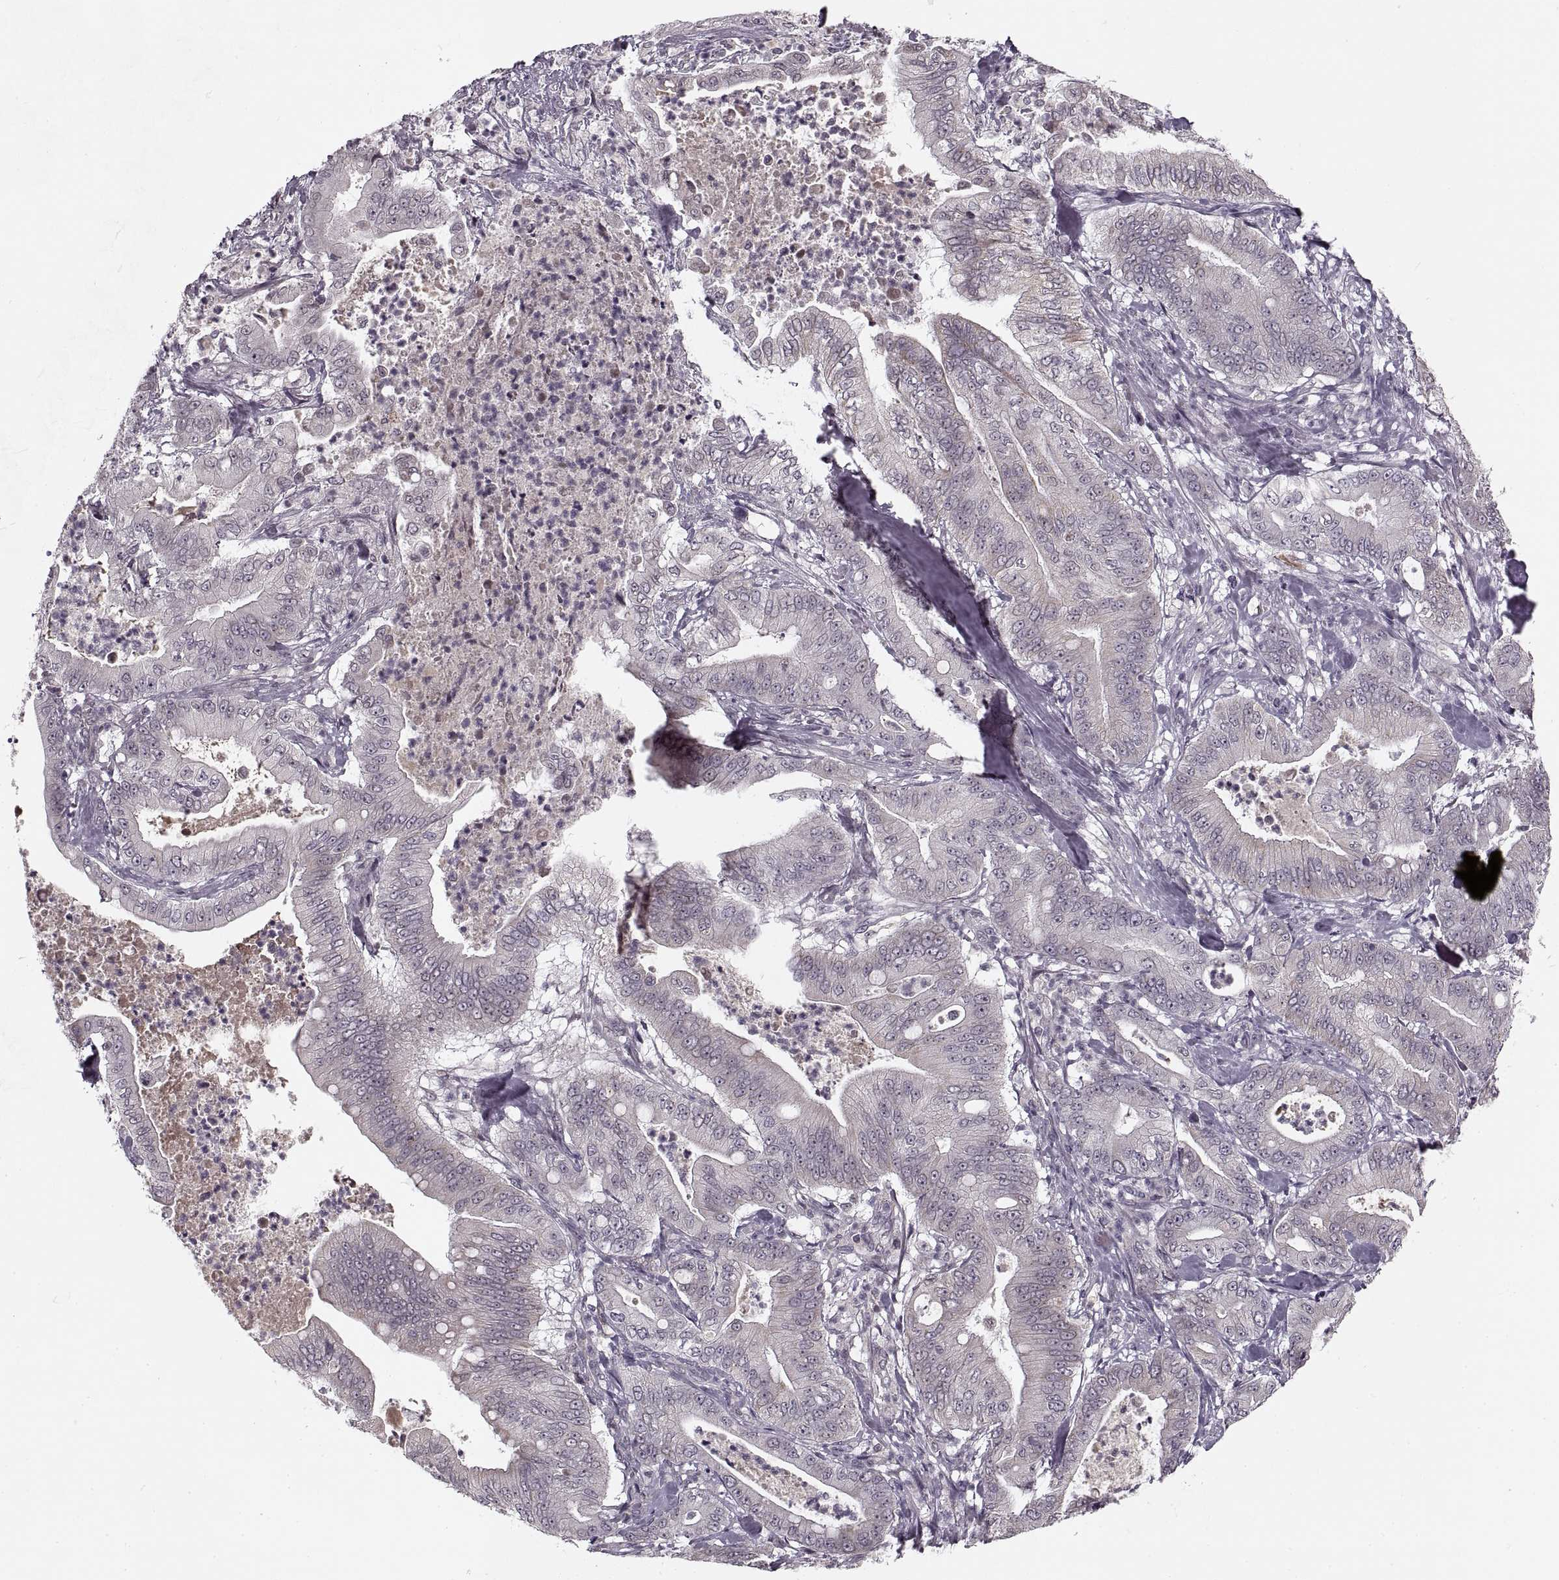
{"staining": {"intensity": "negative", "quantity": "none", "location": "none"}, "tissue": "pancreatic cancer", "cell_type": "Tumor cells", "image_type": "cancer", "snomed": [{"axis": "morphology", "description": "Adenocarcinoma, NOS"}, {"axis": "topography", "description": "Pancreas"}], "caption": "This is an immunohistochemistry (IHC) photomicrograph of human adenocarcinoma (pancreatic). There is no expression in tumor cells.", "gene": "ASIC3", "patient": {"sex": "male", "age": 71}}